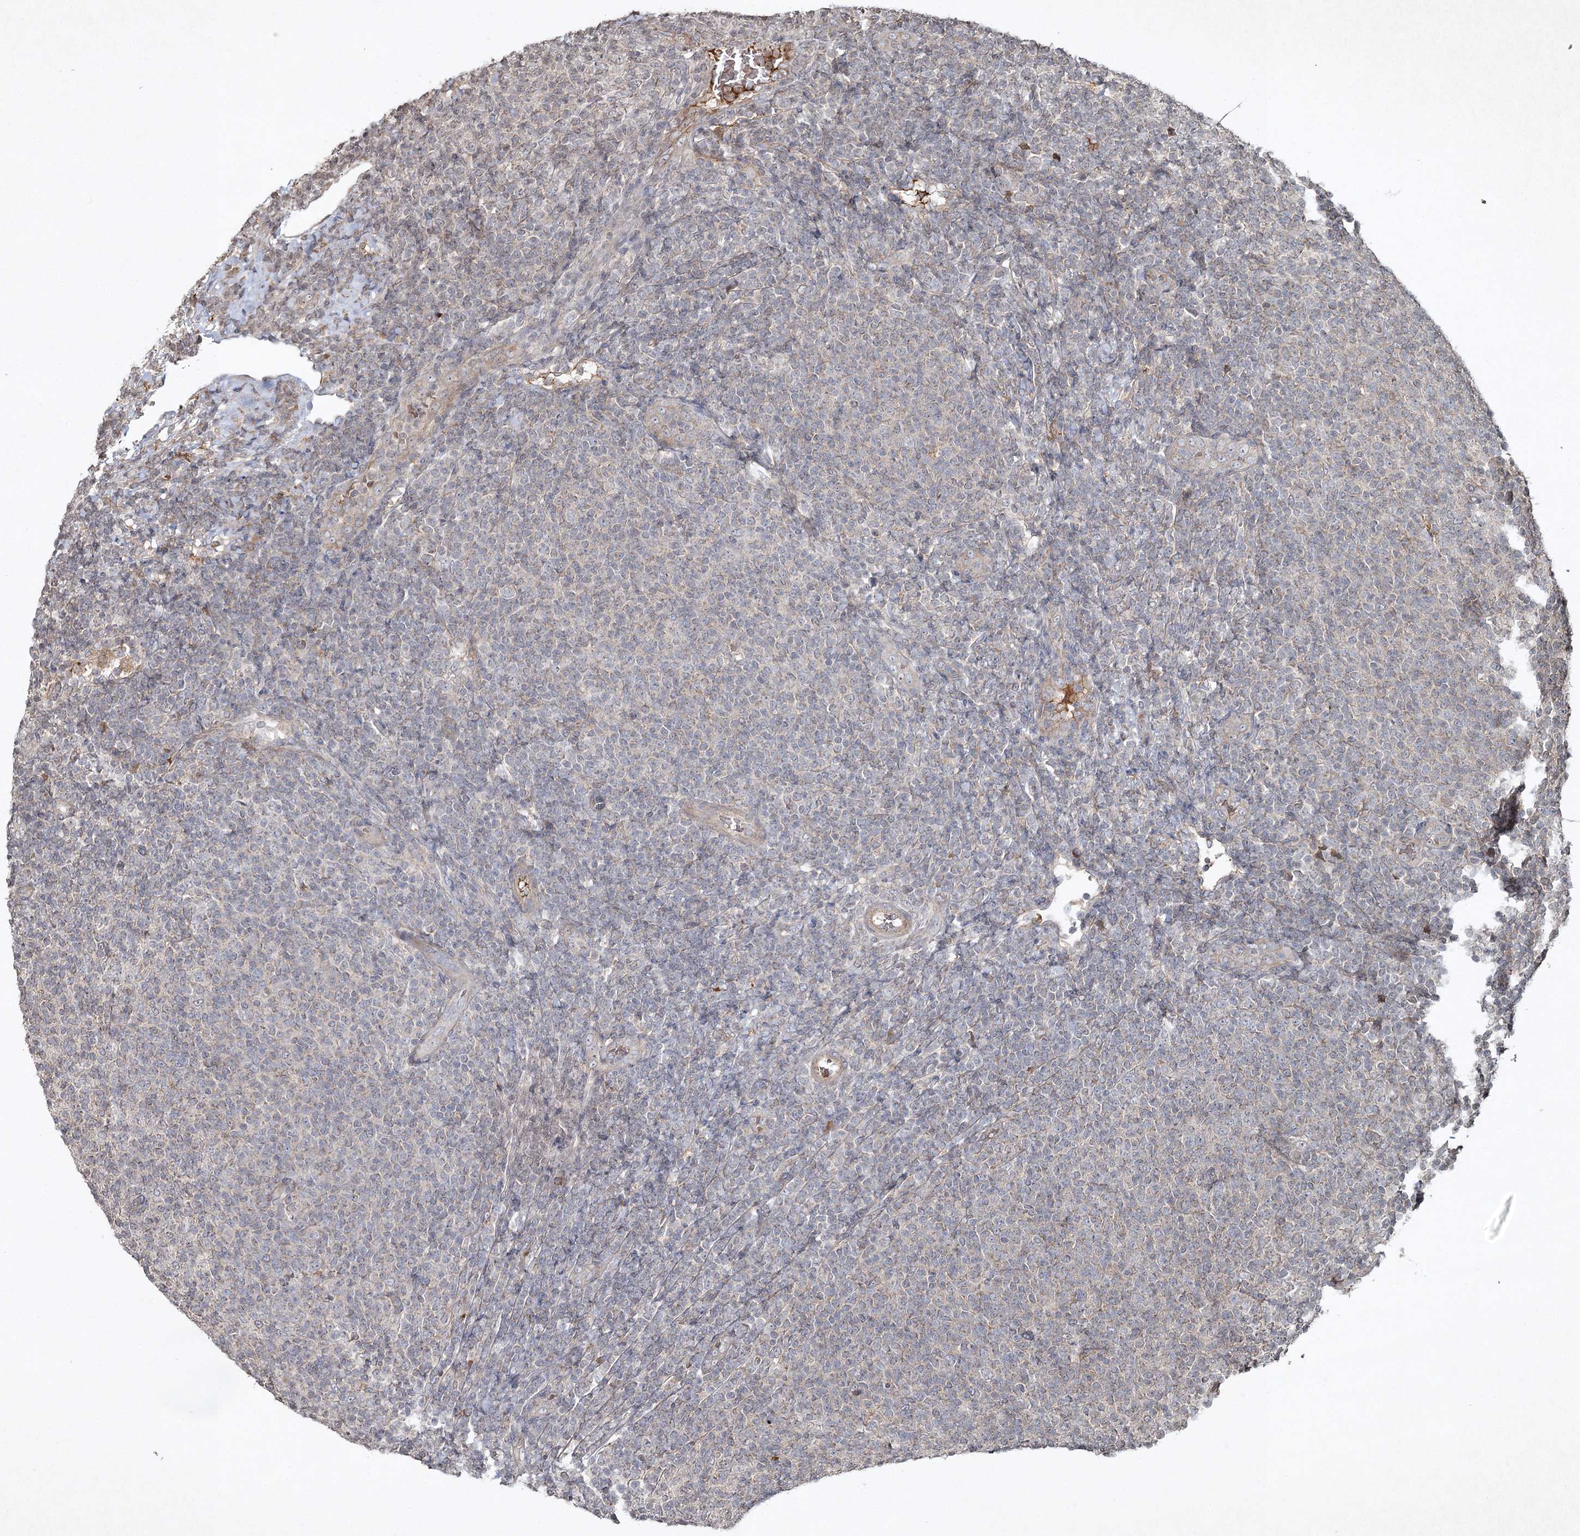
{"staining": {"intensity": "negative", "quantity": "none", "location": "none"}, "tissue": "lymphoma", "cell_type": "Tumor cells", "image_type": "cancer", "snomed": [{"axis": "morphology", "description": "Malignant lymphoma, non-Hodgkin's type, Low grade"}, {"axis": "topography", "description": "Lymph node"}], "caption": "Malignant lymphoma, non-Hodgkin's type (low-grade) was stained to show a protein in brown. There is no significant expression in tumor cells. (Brightfield microscopy of DAB (3,3'-diaminobenzidine) IHC at high magnification).", "gene": "CYP2B6", "patient": {"sex": "male", "age": 66}}